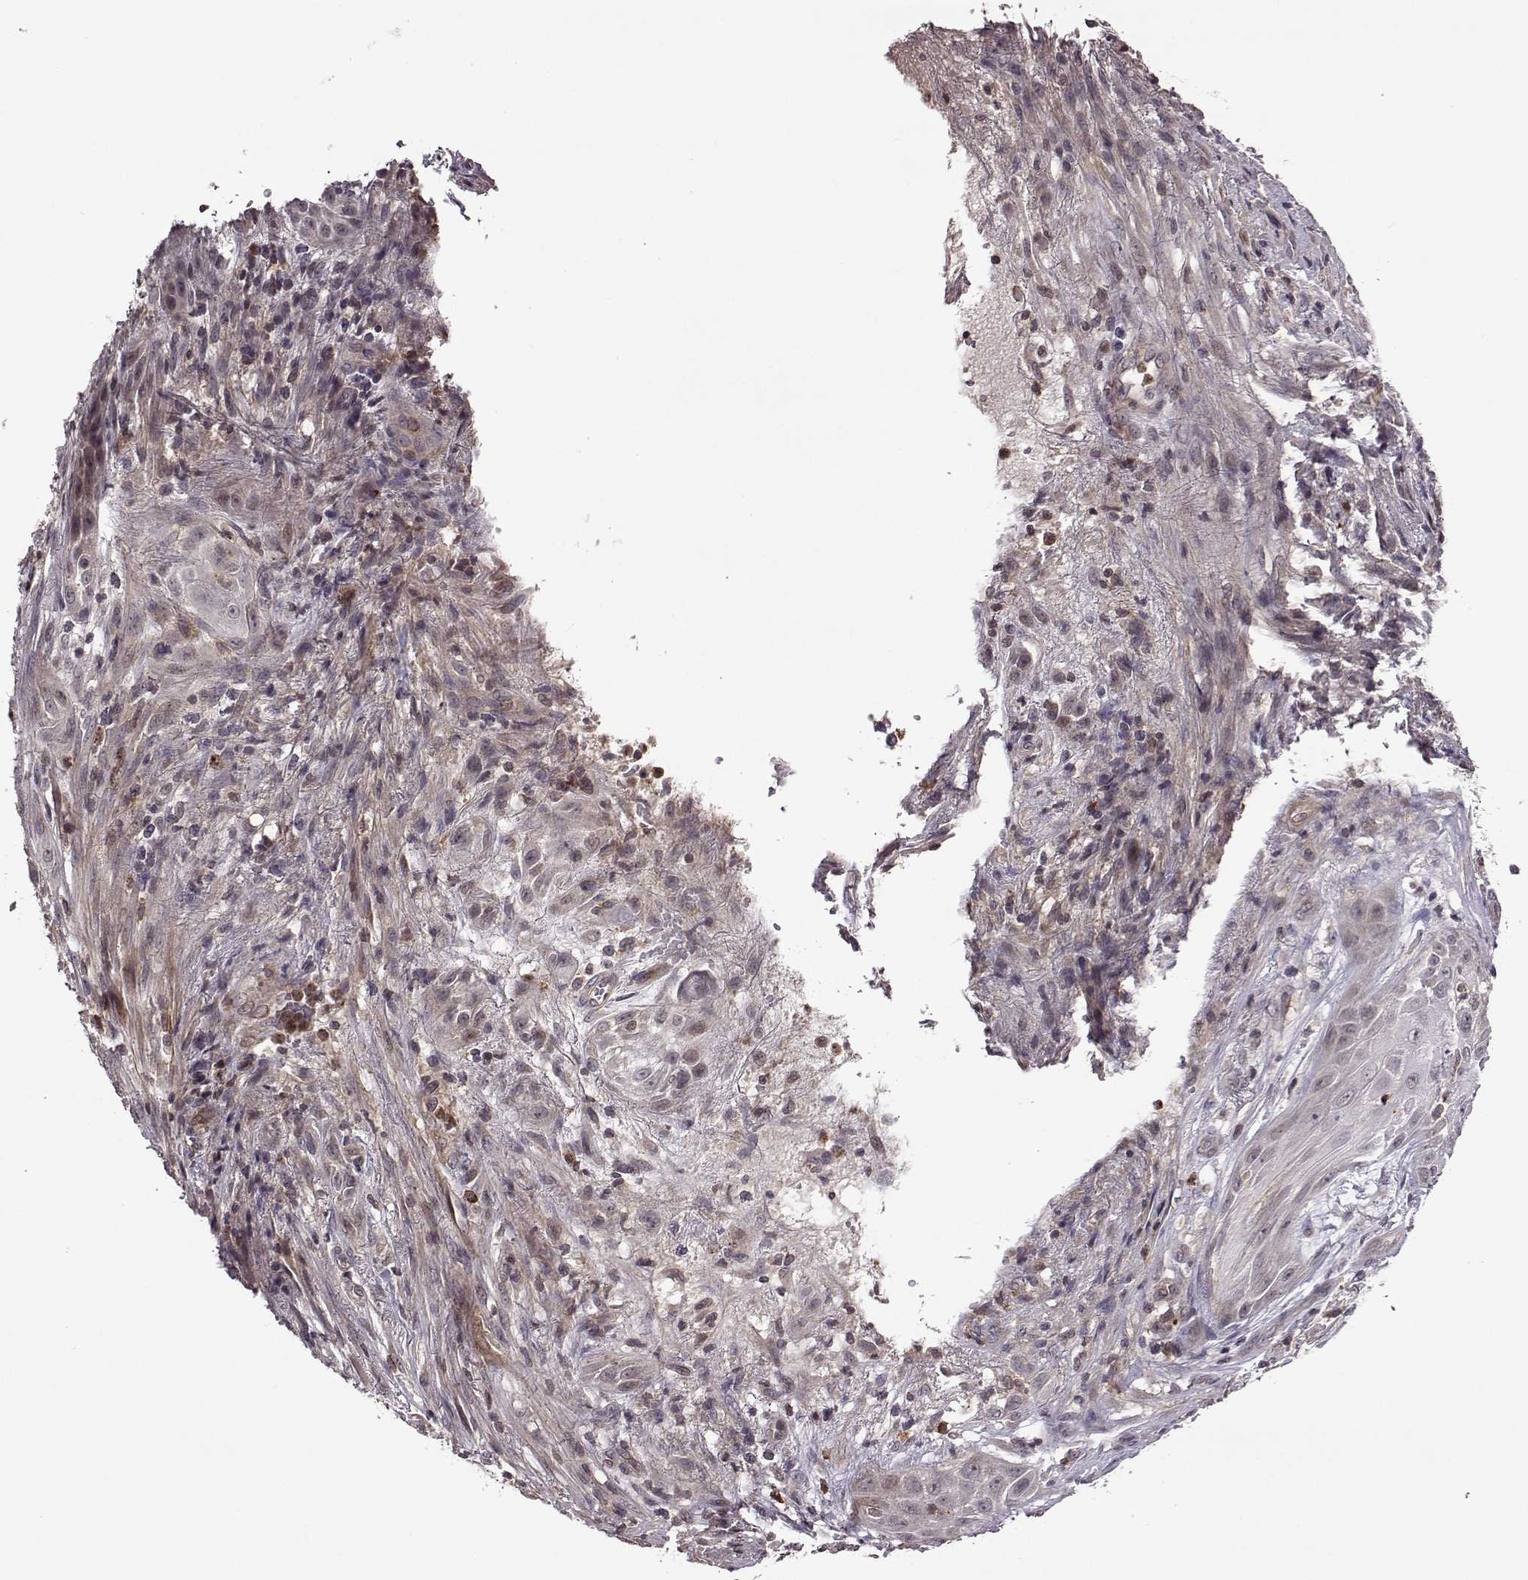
{"staining": {"intensity": "negative", "quantity": "none", "location": "none"}, "tissue": "skin cancer", "cell_type": "Tumor cells", "image_type": "cancer", "snomed": [{"axis": "morphology", "description": "Squamous cell carcinoma, NOS"}, {"axis": "topography", "description": "Skin"}], "caption": "An immunohistochemistry (IHC) histopathology image of skin cancer is shown. There is no staining in tumor cells of skin cancer.", "gene": "TRMU", "patient": {"sex": "male", "age": 62}}